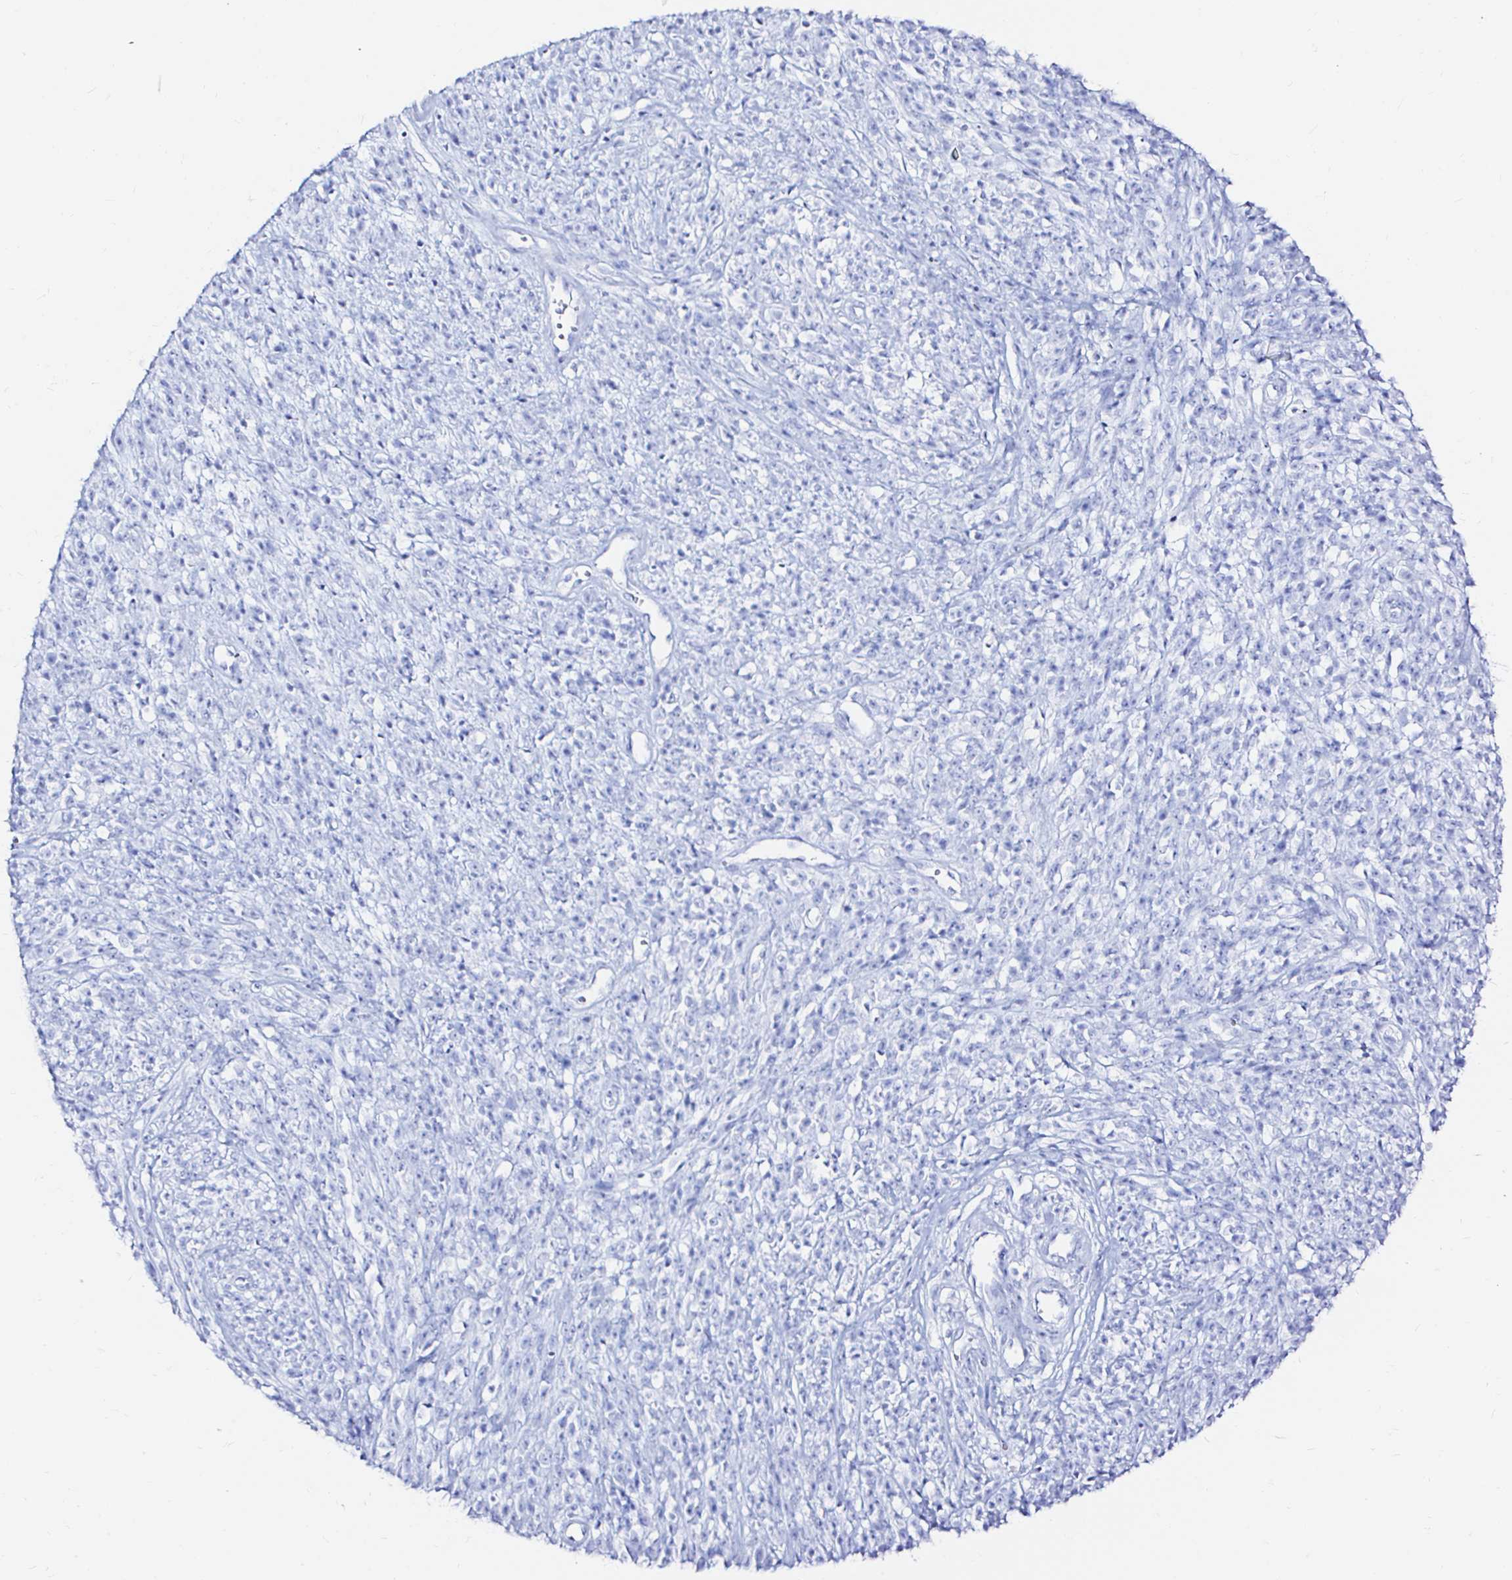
{"staining": {"intensity": "negative", "quantity": "none", "location": "none"}, "tissue": "melanoma", "cell_type": "Tumor cells", "image_type": "cancer", "snomed": [{"axis": "morphology", "description": "Malignant melanoma, NOS"}, {"axis": "topography", "description": "Skin"}, {"axis": "topography", "description": "Skin of trunk"}], "caption": "The immunohistochemistry micrograph has no significant positivity in tumor cells of melanoma tissue.", "gene": "ZNF432", "patient": {"sex": "male", "age": 74}}